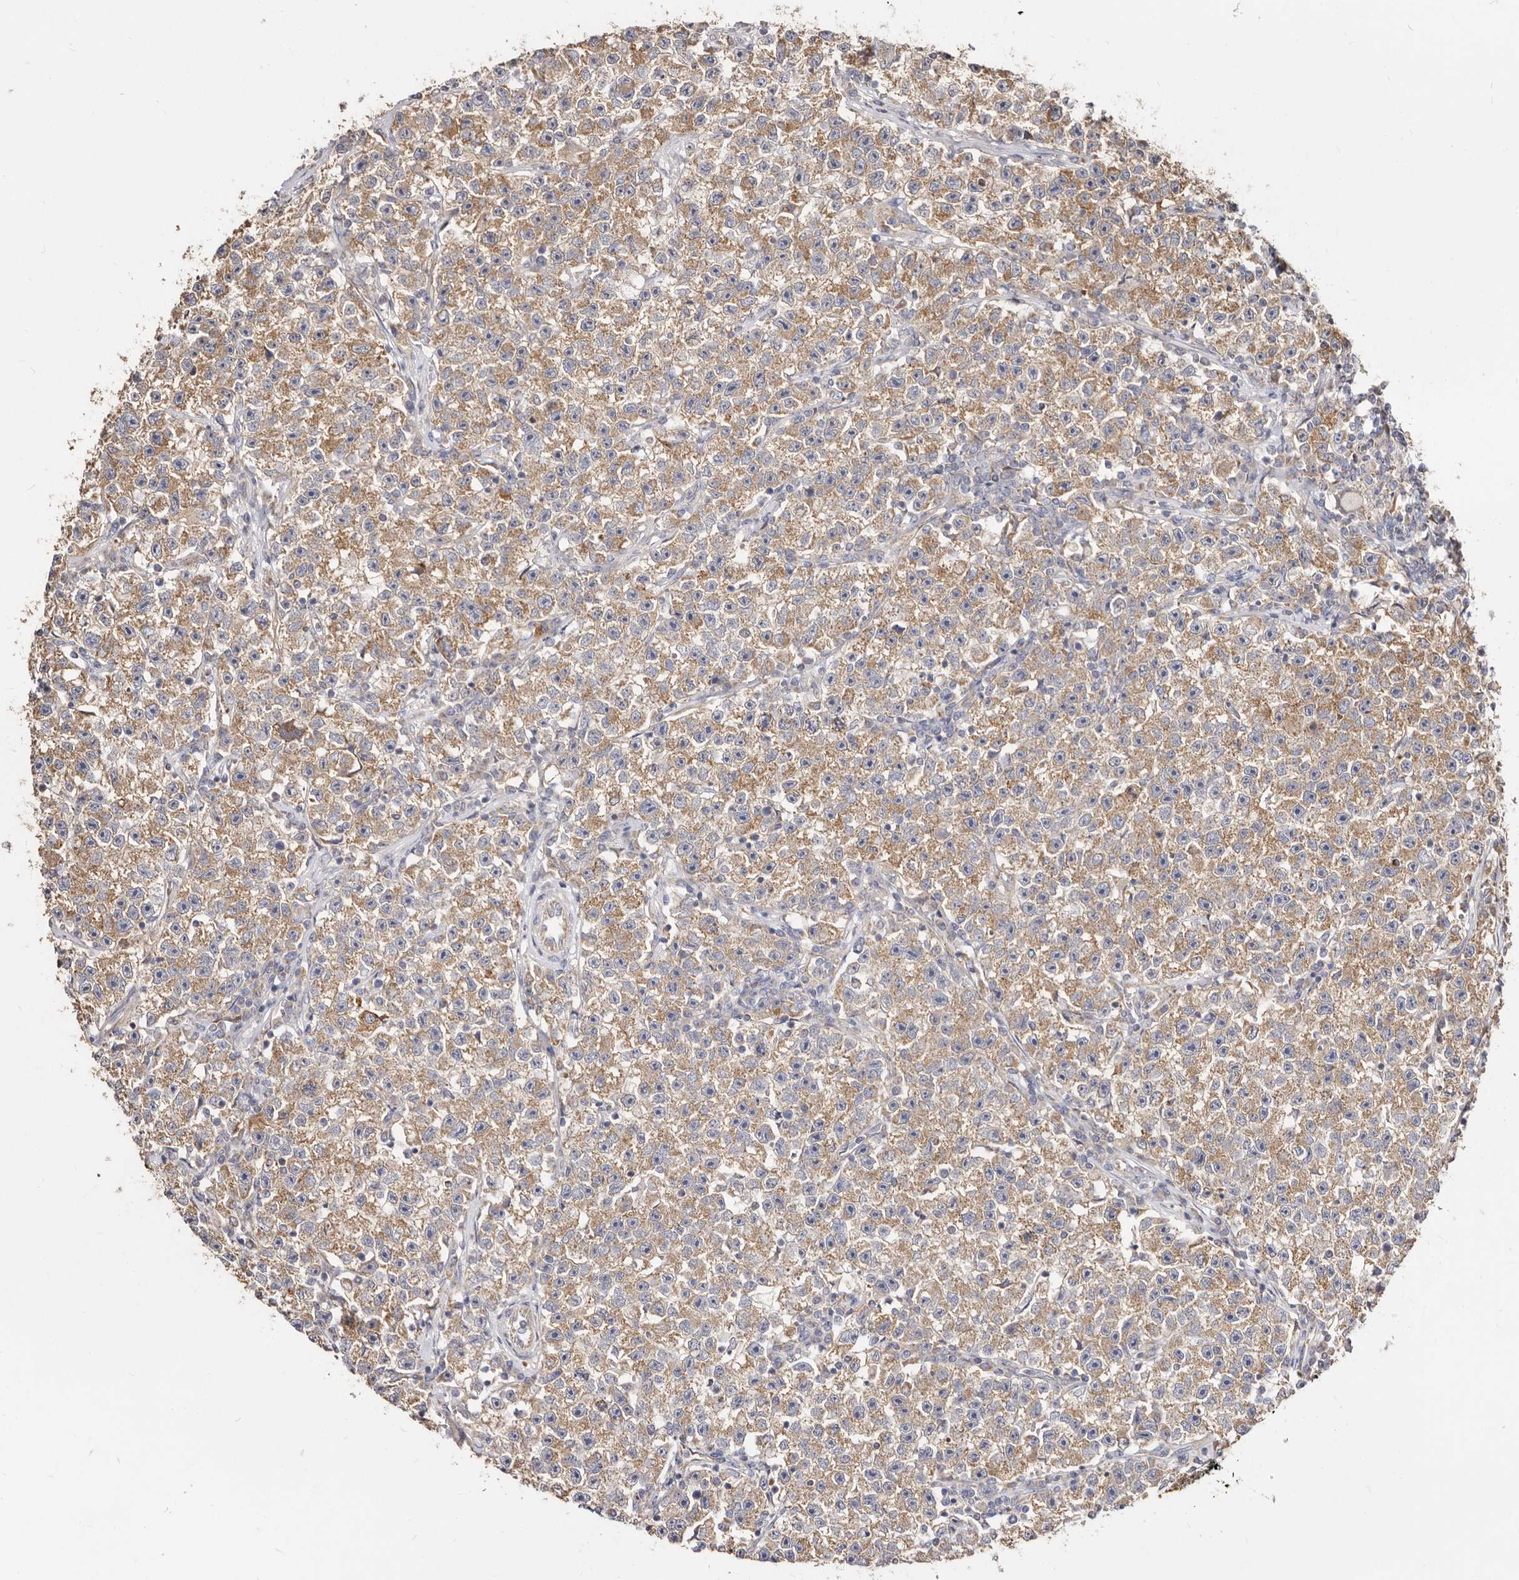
{"staining": {"intensity": "moderate", "quantity": ">75%", "location": "cytoplasmic/membranous"}, "tissue": "testis cancer", "cell_type": "Tumor cells", "image_type": "cancer", "snomed": [{"axis": "morphology", "description": "Seminoma, NOS"}, {"axis": "topography", "description": "Testis"}], "caption": "This is a histology image of immunohistochemistry (IHC) staining of testis seminoma, which shows moderate positivity in the cytoplasmic/membranous of tumor cells.", "gene": "BAIAP2L1", "patient": {"sex": "male", "age": 22}}